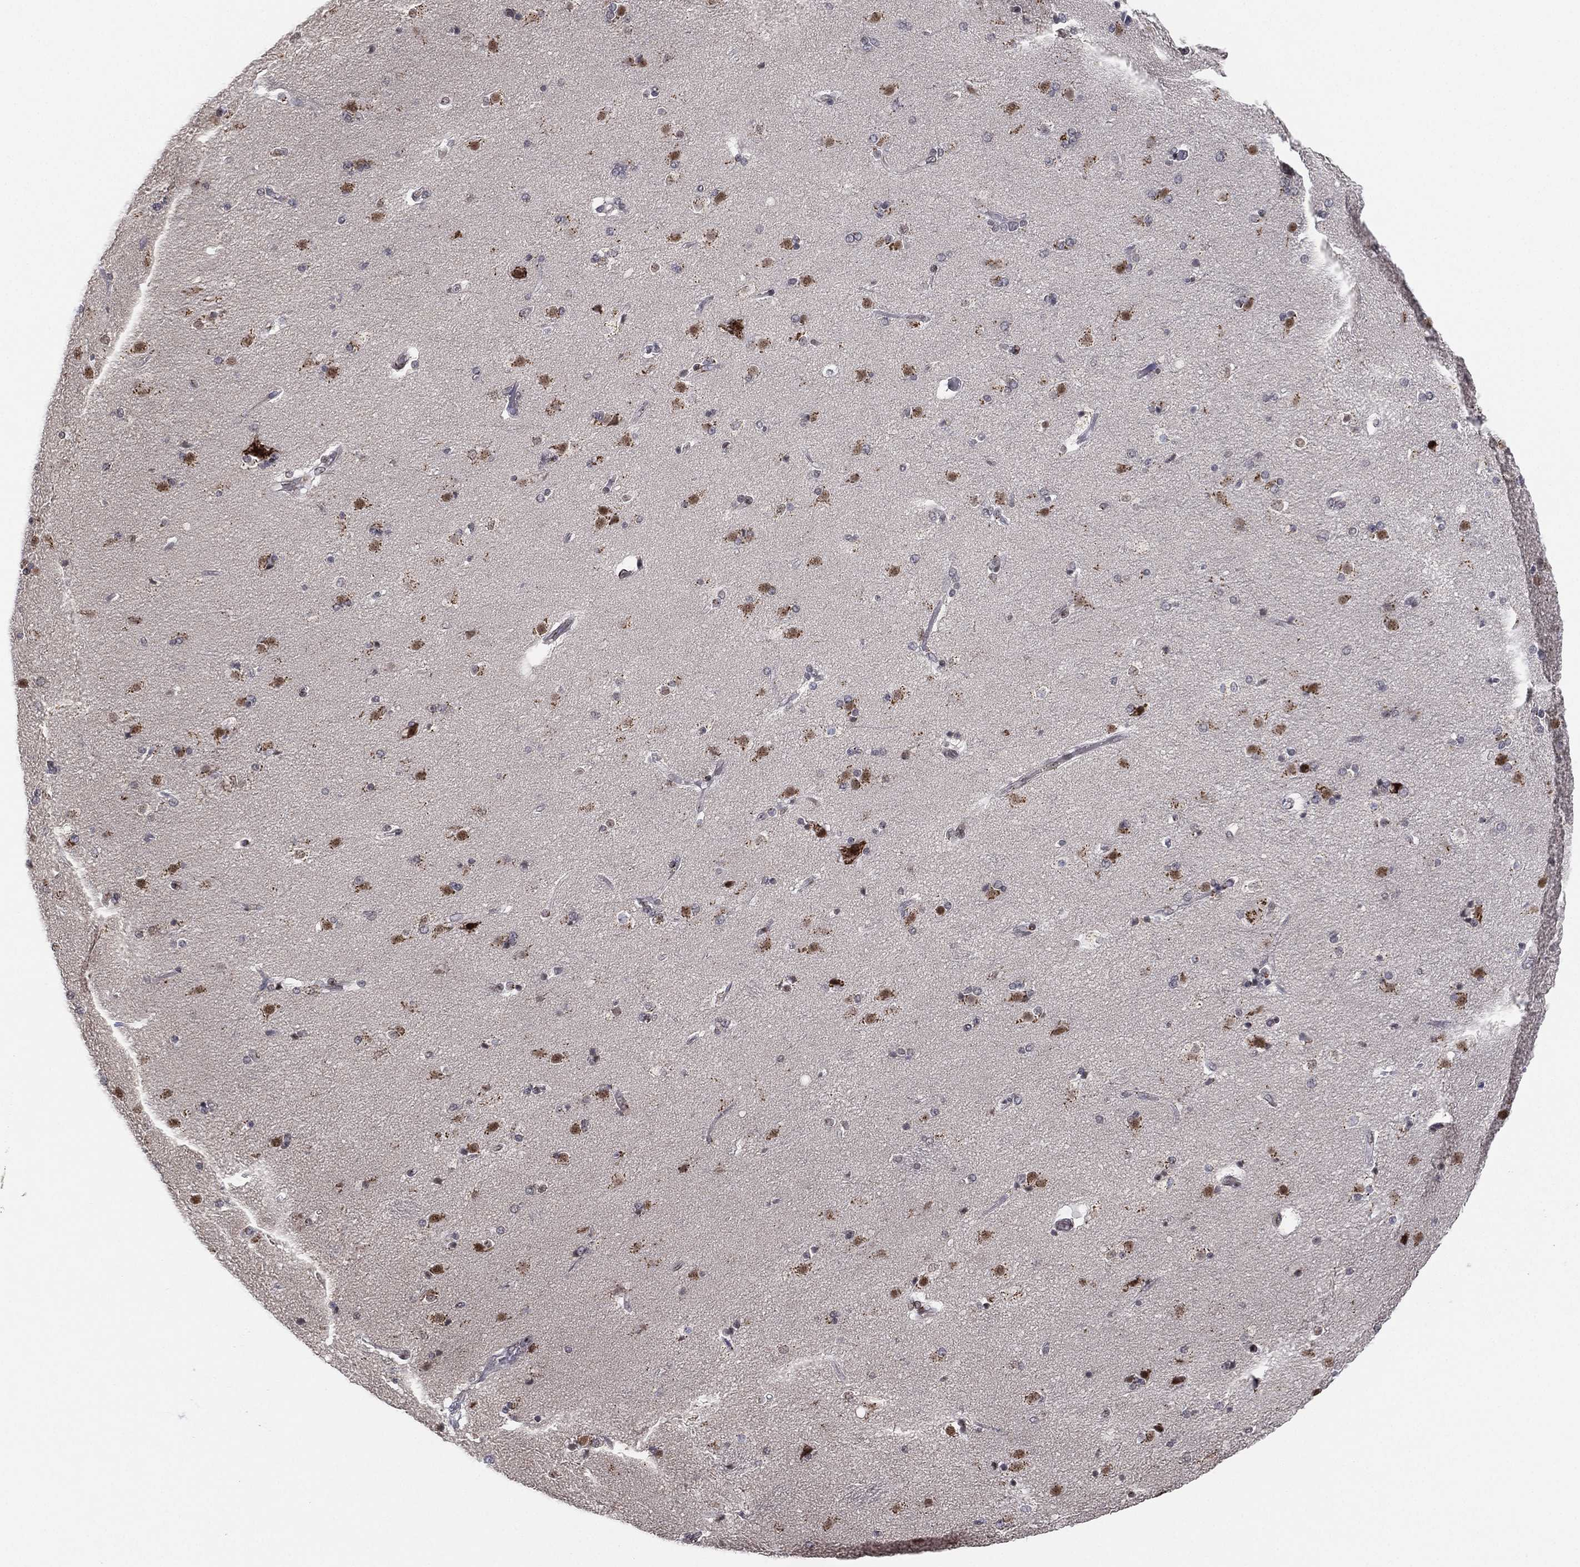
{"staining": {"intensity": "negative", "quantity": "none", "location": "none"}, "tissue": "caudate", "cell_type": "Glial cells", "image_type": "normal", "snomed": [{"axis": "morphology", "description": "Normal tissue, NOS"}, {"axis": "topography", "description": "Lateral ventricle wall"}], "caption": "Immunohistochemistry (IHC) histopathology image of normal caudate: caudate stained with DAB reveals no significant protein staining in glial cells. (DAB (3,3'-diaminobenzidine) immunohistochemistry visualized using brightfield microscopy, high magnification).", "gene": "CD177", "patient": {"sex": "male", "age": 54}}